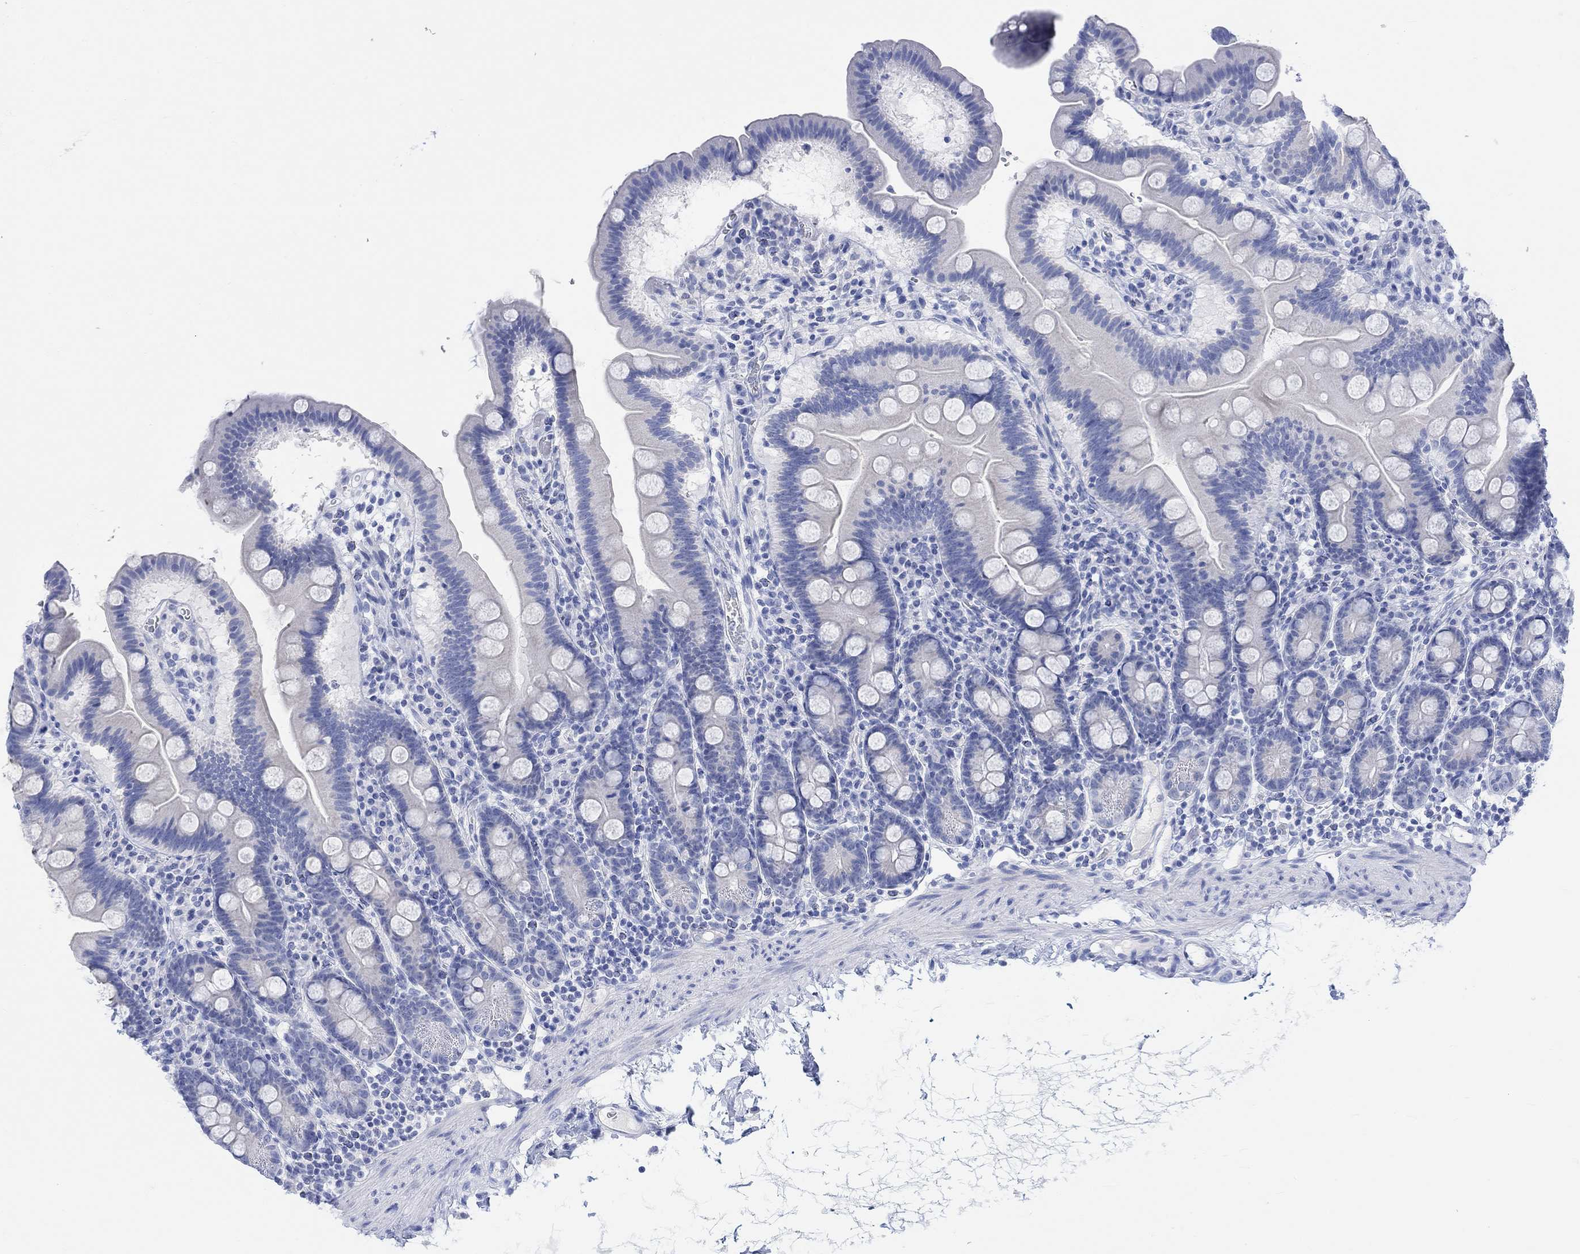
{"staining": {"intensity": "negative", "quantity": "none", "location": "none"}, "tissue": "duodenum", "cell_type": "Glandular cells", "image_type": "normal", "snomed": [{"axis": "morphology", "description": "Normal tissue, NOS"}, {"axis": "topography", "description": "Duodenum"}], "caption": "Human duodenum stained for a protein using immunohistochemistry (IHC) exhibits no staining in glandular cells.", "gene": "CALCA", "patient": {"sex": "male", "age": 59}}